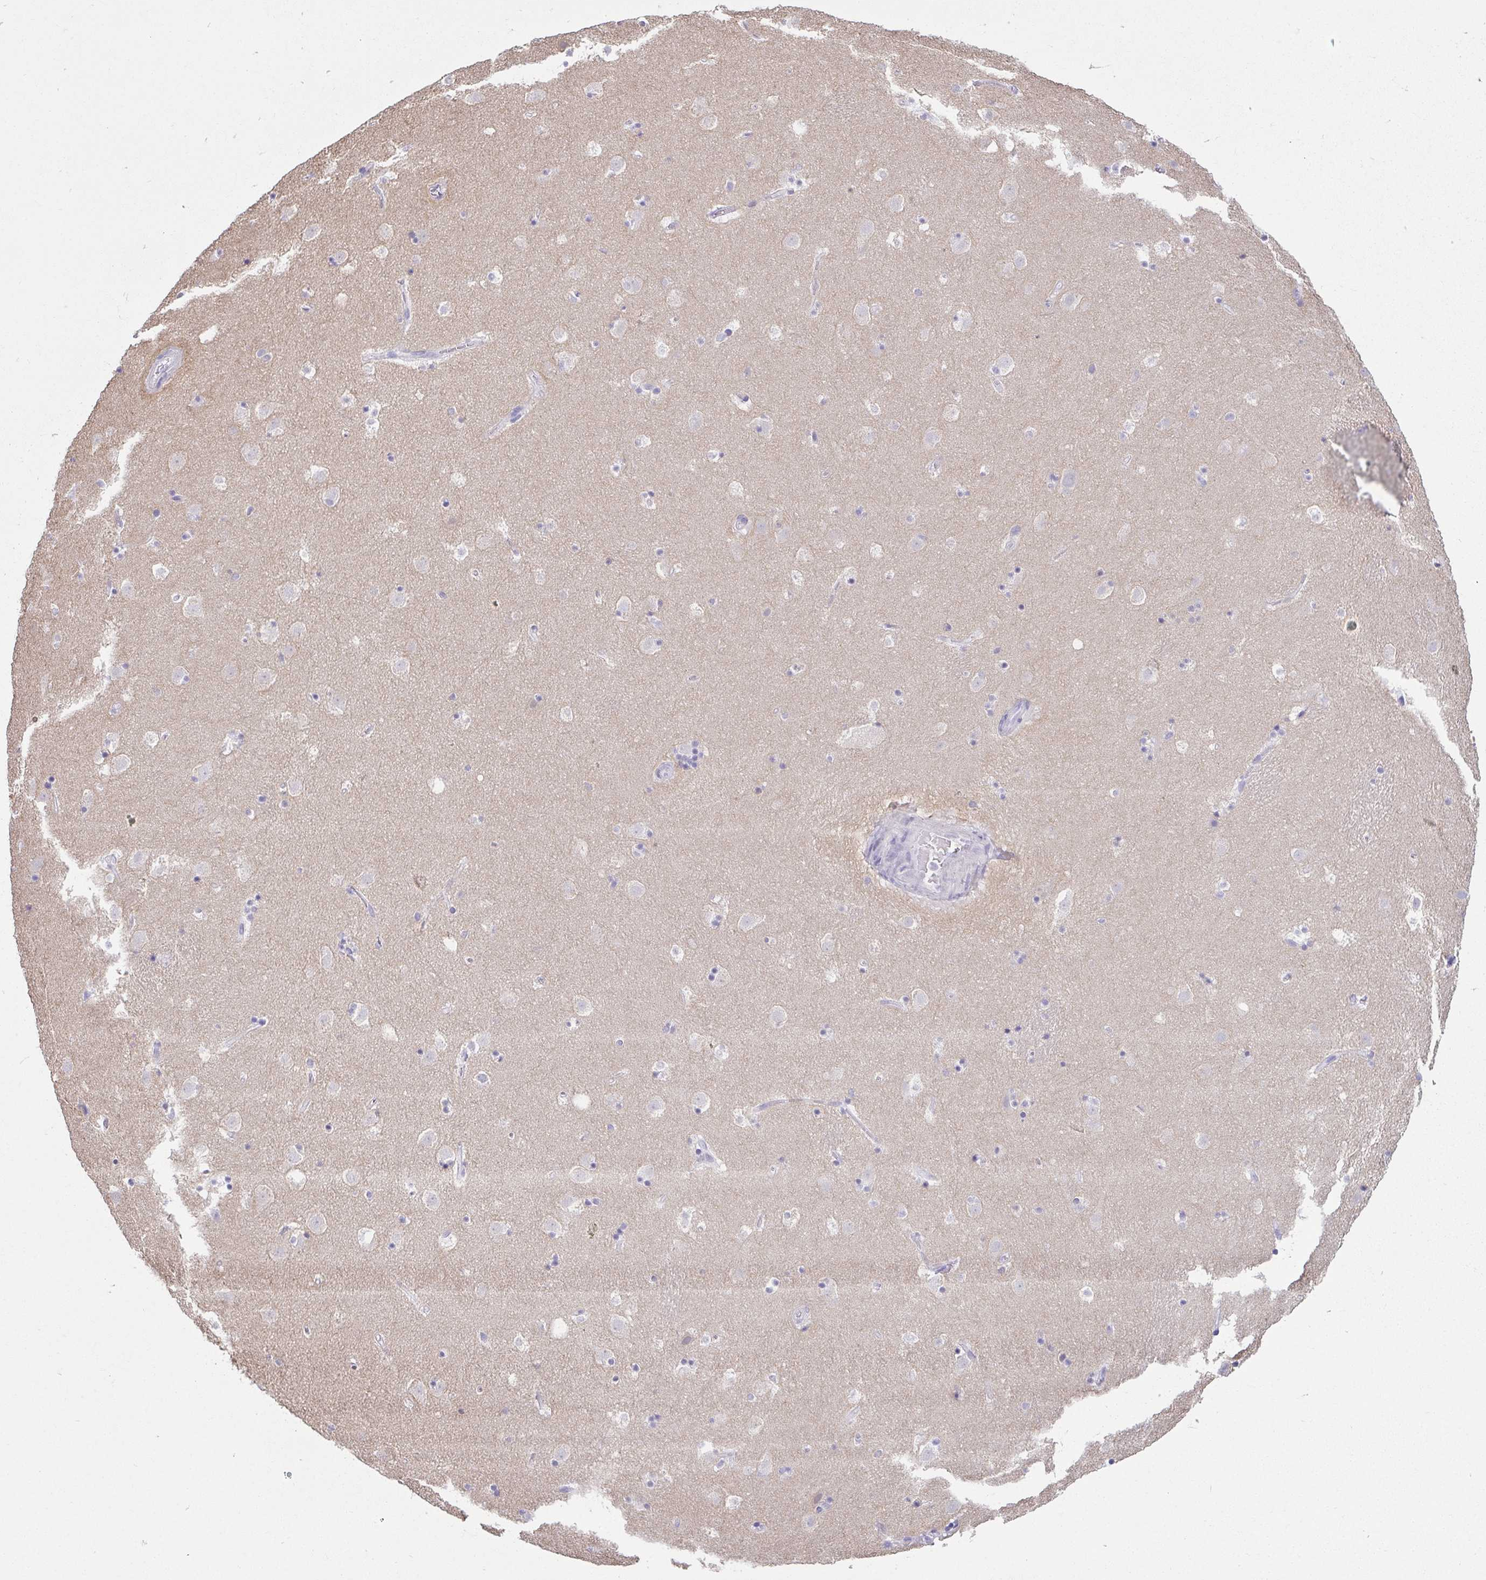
{"staining": {"intensity": "negative", "quantity": "none", "location": "none"}, "tissue": "caudate", "cell_type": "Glial cells", "image_type": "normal", "snomed": [{"axis": "morphology", "description": "Normal tissue, NOS"}, {"axis": "topography", "description": "Lateral ventricle wall"}], "caption": "IHC histopathology image of normal caudate: human caudate stained with DAB reveals no significant protein expression in glial cells. The staining is performed using DAB (3,3'-diaminobenzidine) brown chromogen with nuclei counter-stained in using hematoxylin.", "gene": "FABP3", "patient": {"sex": "male", "age": 37}}